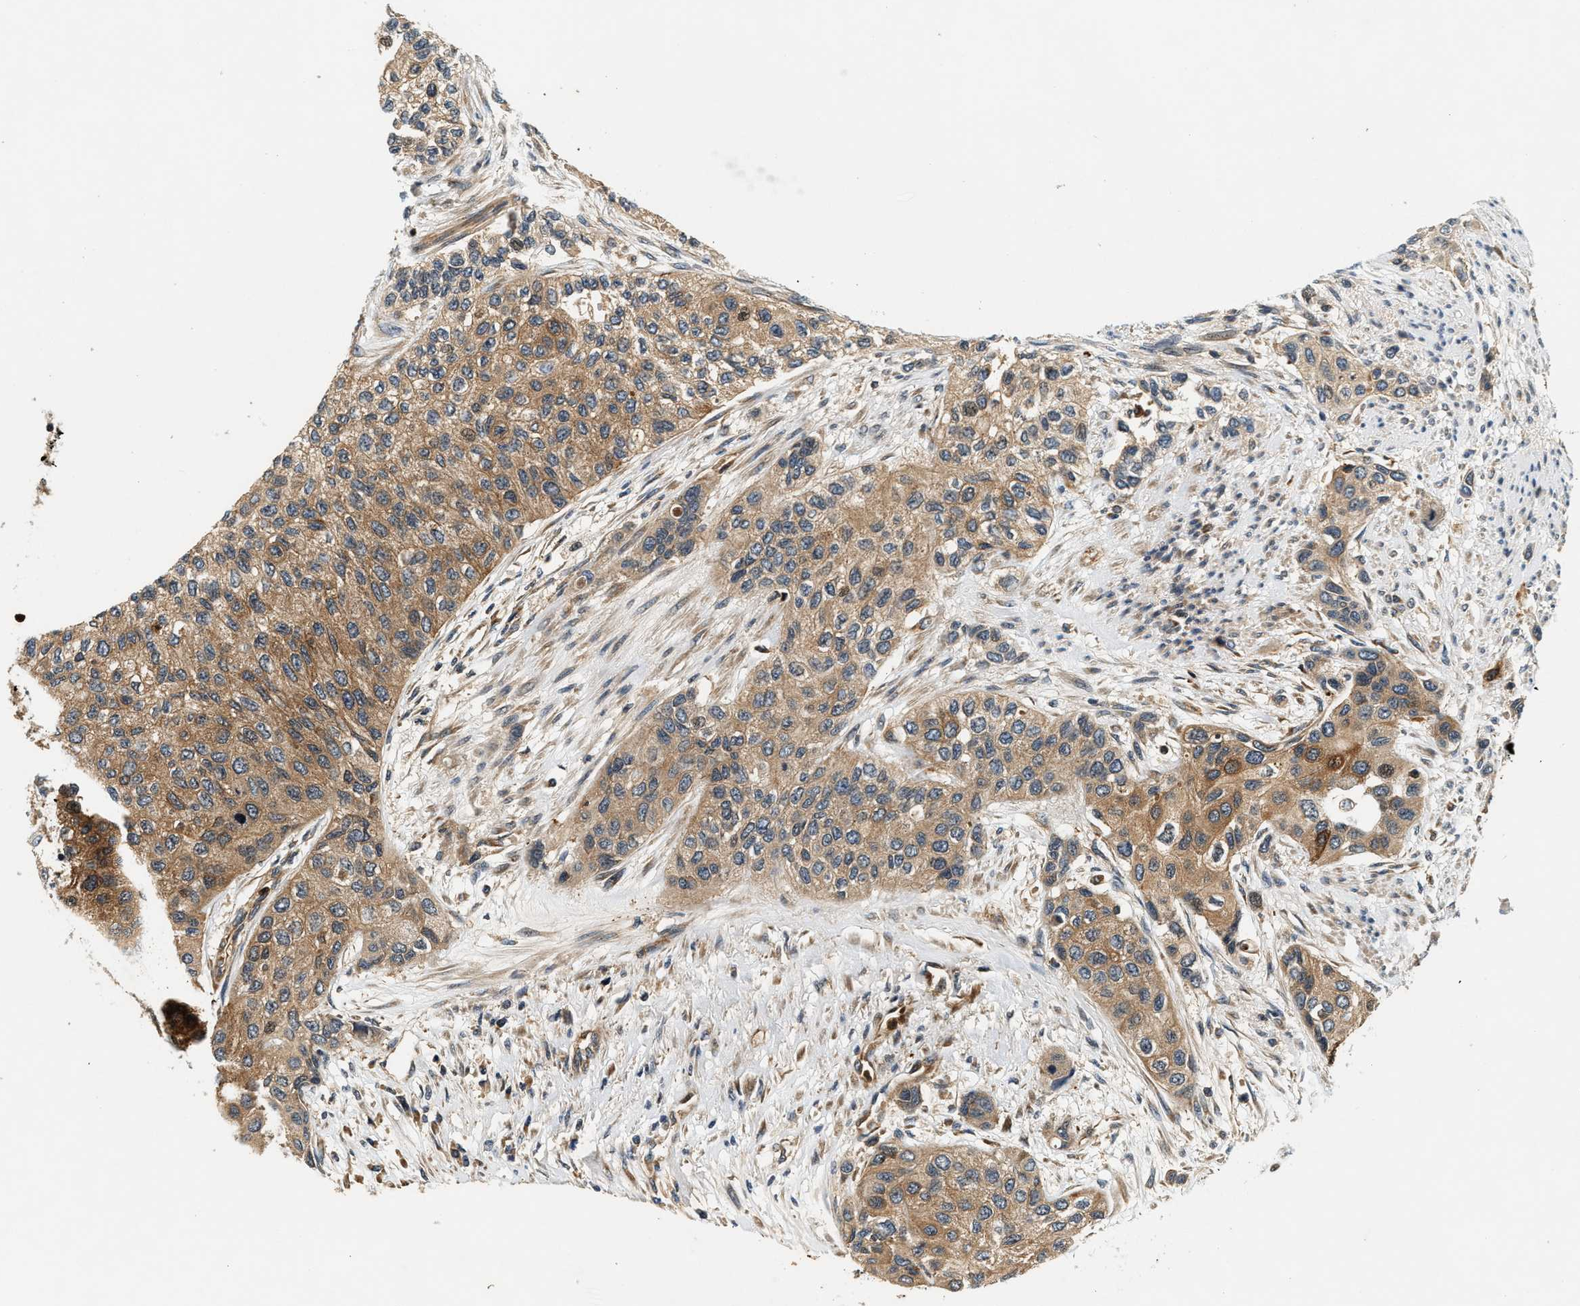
{"staining": {"intensity": "moderate", "quantity": ">75%", "location": "cytoplasmic/membranous"}, "tissue": "urothelial cancer", "cell_type": "Tumor cells", "image_type": "cancer", "snomed": [{"axis": "morphology", "description": "Urothelial carcinoma, High grade"}, {"axis": "topography", "description": "Urinary bladder"}], "caption": "This image shows immunohistochemistry (IHC) staining of human urothelial carcinoma (high-grade), with medium moderate cytoplasmic/membranous expression in approximately >75% of tumor cells.", "gene": "SAMD9", "patient": {"sex": "female", "age": 56}}